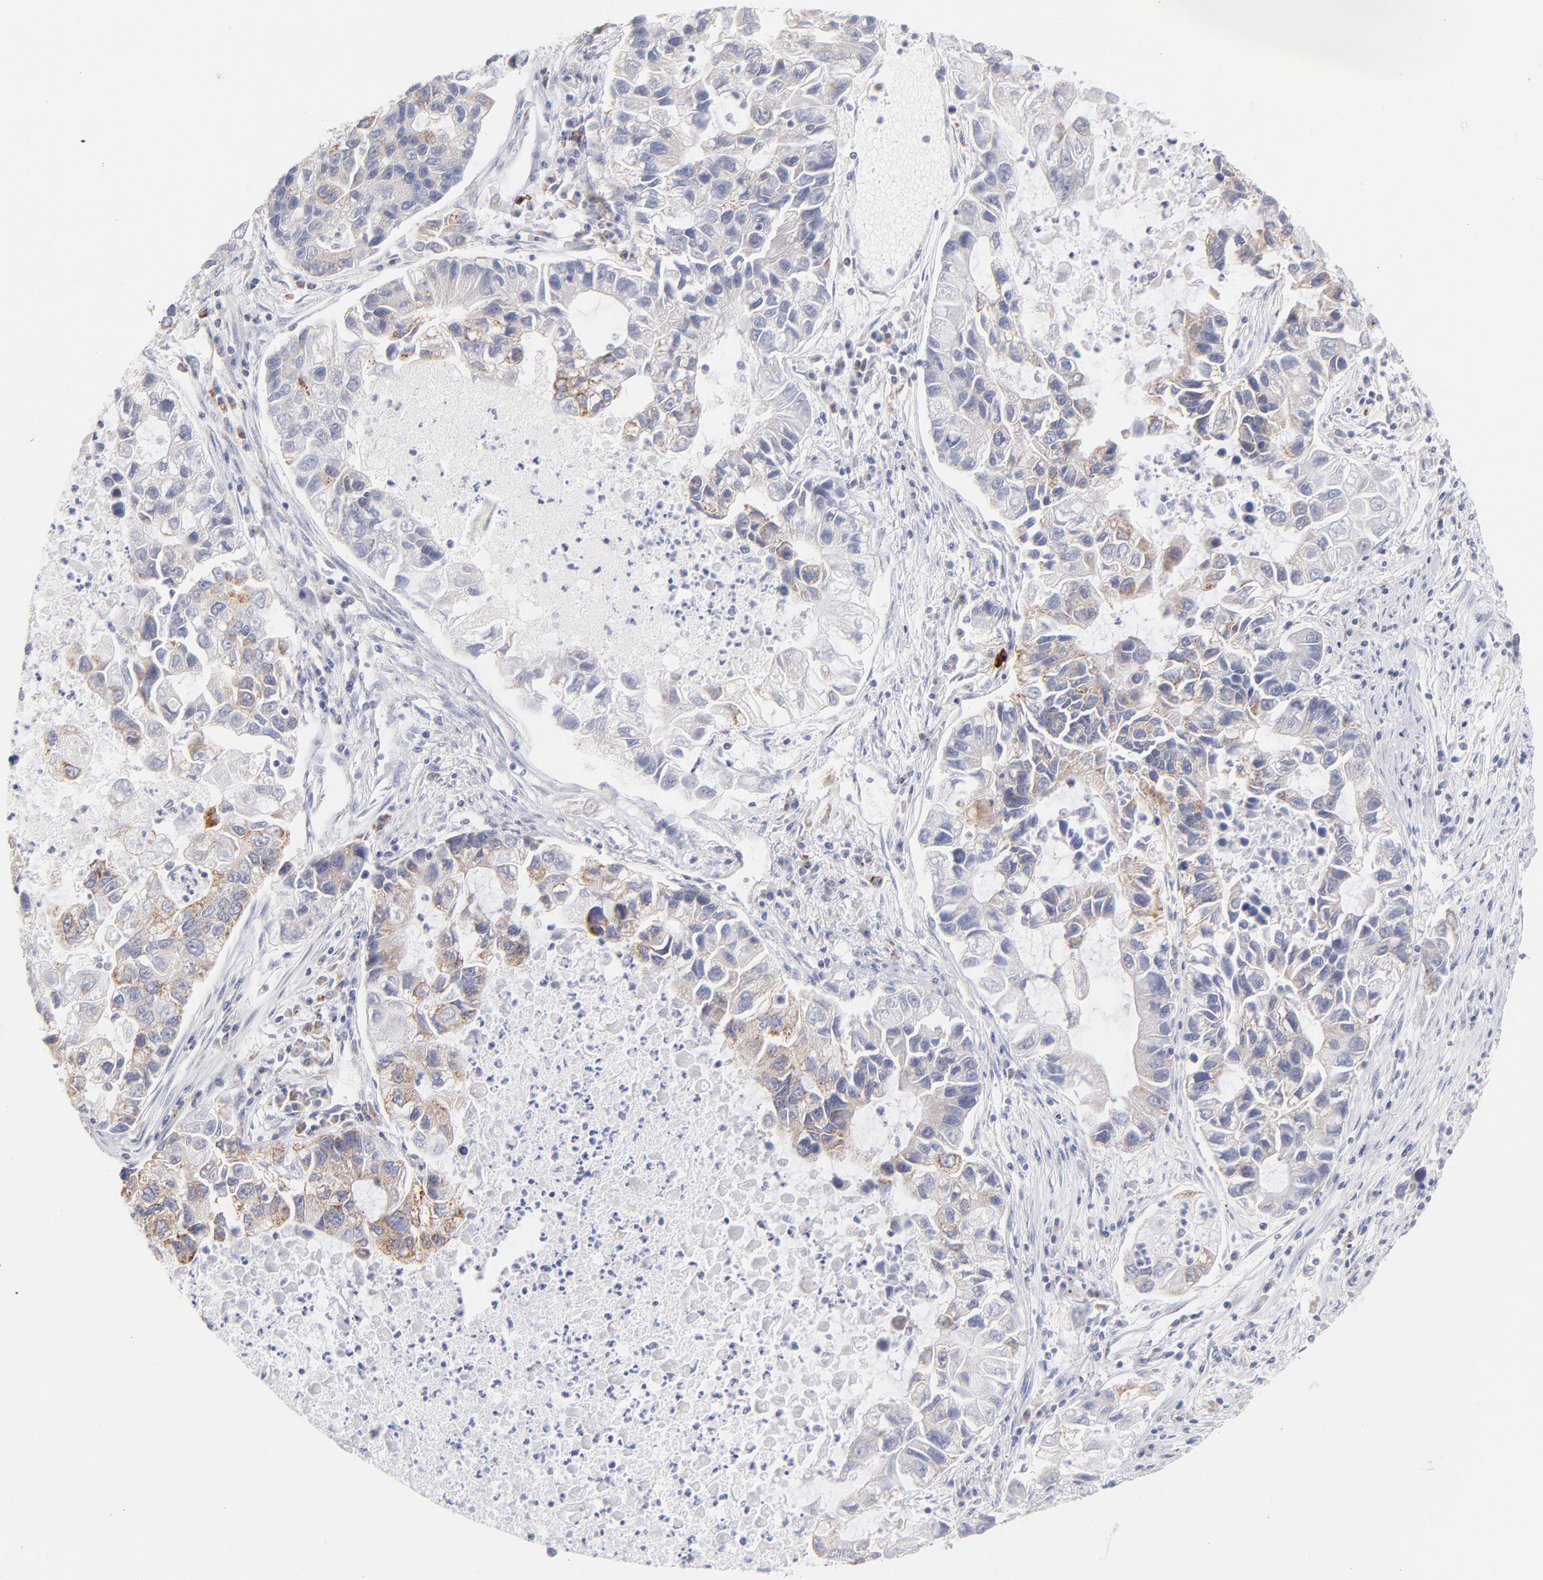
{"staining": {"intensity": "moderate", "quantity": ">75%", "location": "cytoplasmic/membranous"}, "tissue": "lung cancer", "cell_type": "Tumor cells", "image_type": "cancer", "snomed": [{"axis": "morphology", "description": "Adenocarcinoma, NOS"}, {"axis": "topography", "description": "Lung"}], "caption": "Lung cancer stained for a protein exhibits moderate cytoplasmic/membranous positivity in tumor cells.", "gene": "AIFM1", "patient": {"sex": "female", "age": 51}}